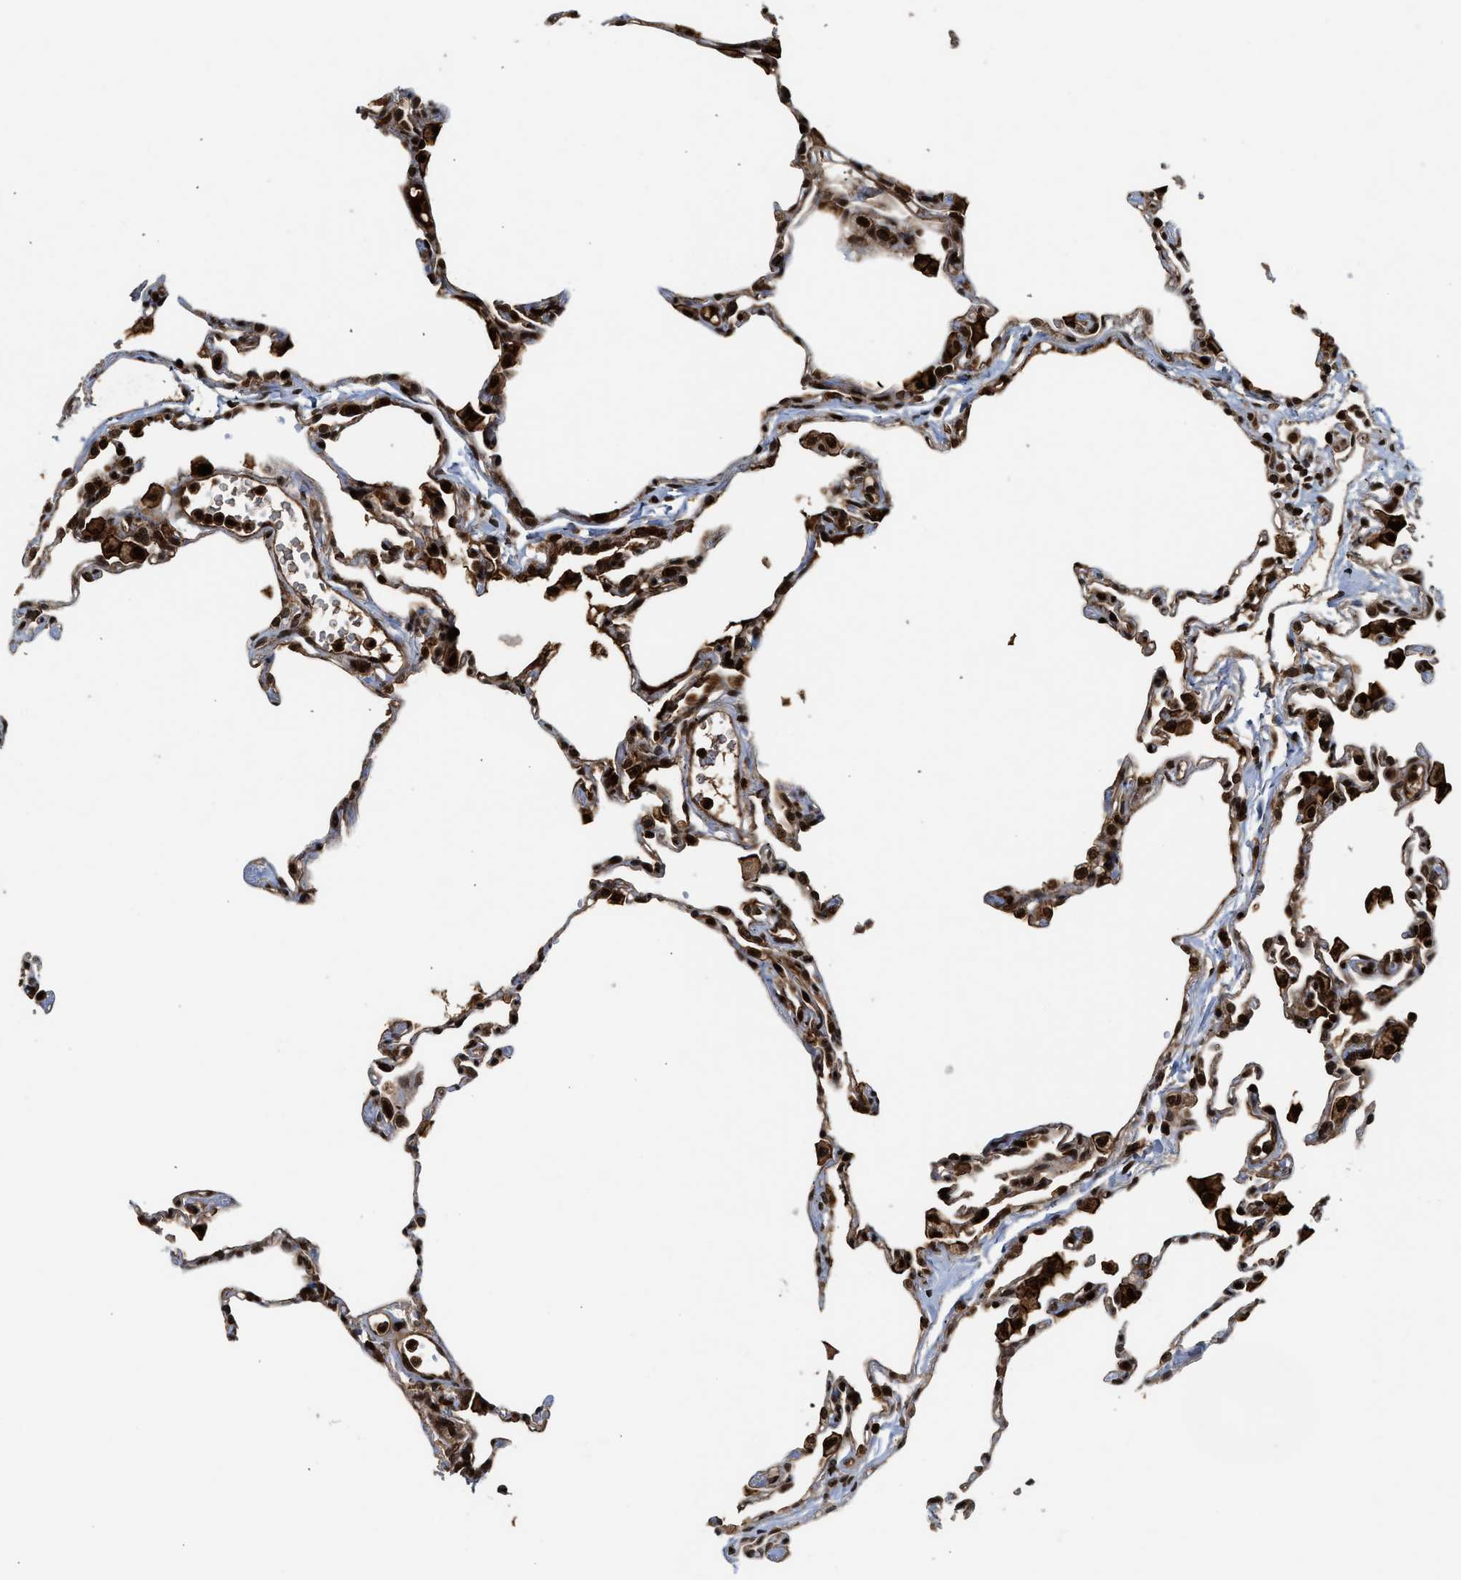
{"staining": {"intensity": "strong", "quantity": ">75%", "location": "cytoplasmic/membranous,nuclear"}, "tissue": "lung", "cell_type": "Alveolar cells", "image_type": "normal", "snomed": [{"axis": "morphology", "description": "Normal tissue, NOS"}, {"axis": "topography", "description": "Lung"}], "caption": "IHC (DAB) staining of benign lung exhibits strong cytoplasmic/membranous,nuclear protein positivity in approximately >75% of alveolar cells. The protein is stained brown, and the nuclei are stained in blue (DAB (3,3'-diaminobenzidine) IHC with brightfield microscopy, high magnification).", "gene": "MDM2", "patient": {"sex": "female", "age": 49}}